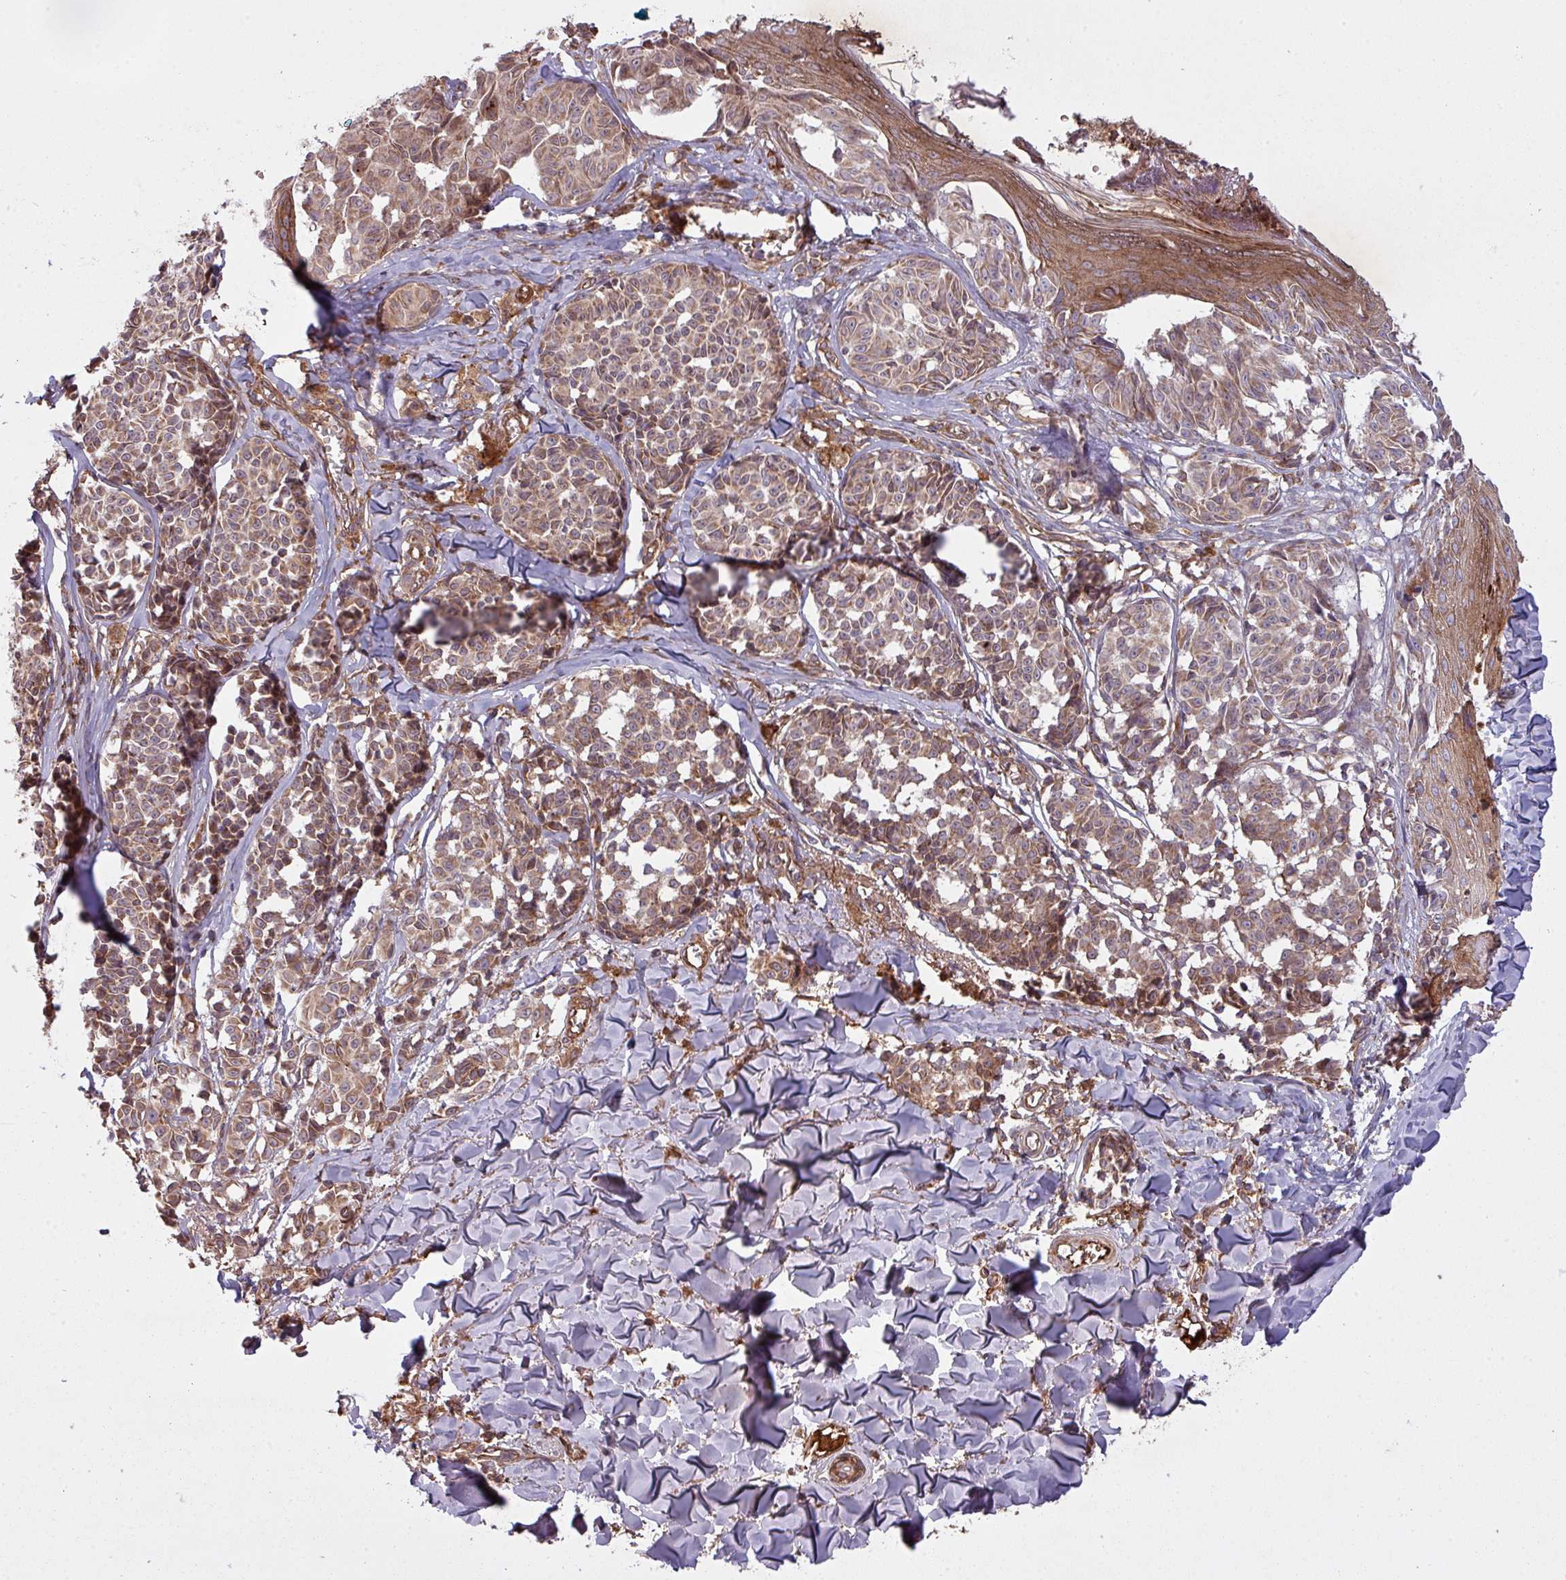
{"staining": {"intensity": "moderate", "quantity": ">75%", "location": "cytoplasmic/membranous"}, "tissue": "melanoma", "cell_type": "Tumor cells", "image_type": "cancer", "snomed": [{"axis": "morphology", "description": "Malignant melanoma, NOS"}, {"axis": "topography", "description": "Skin"}], "caption": "Protein expression analysis of human malignant melanoma reveals moderate cytoplasmic/membranous staining in approximately >75% of tumor cells.", "gene": "SNRNP25", "patient": {"sex": "female", "age": 43}}